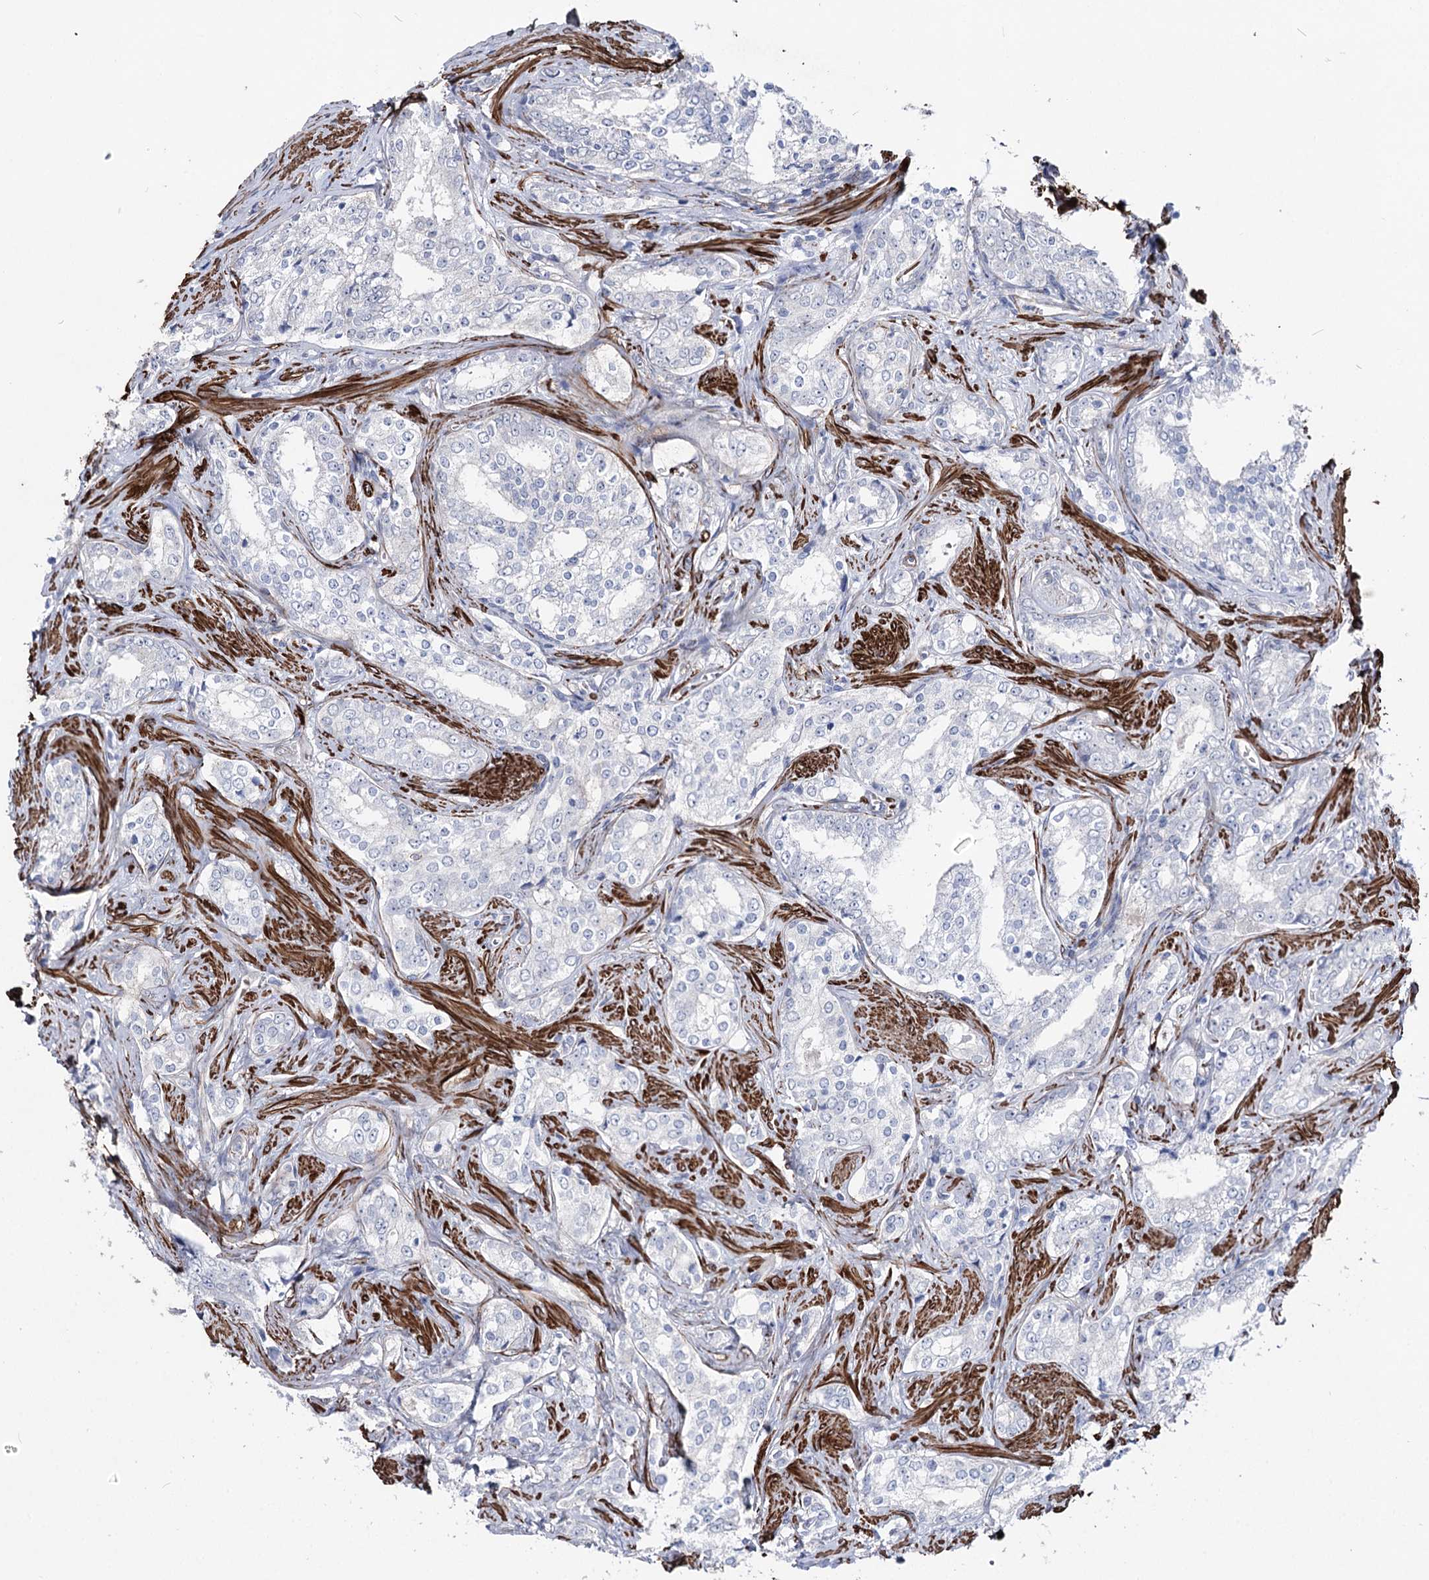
{"staining": {"intensity": "negative", "quantity": "none", "location": "none"}, "tissue": "prostate cancer", "cell_type": "Tumor cells", "image_type": "cancer", "snomed": [{"axis": "morphology", "description": "Adenocarcinoma, High grade"}, {"axis": "topography", "description": "Prostate"}], "caption": "Micrograph shows no significant protein expression in tumor cells of prostate cancer.", "gene": "ARHGAP20", "patient": {"sex": "male", "age": 66}}